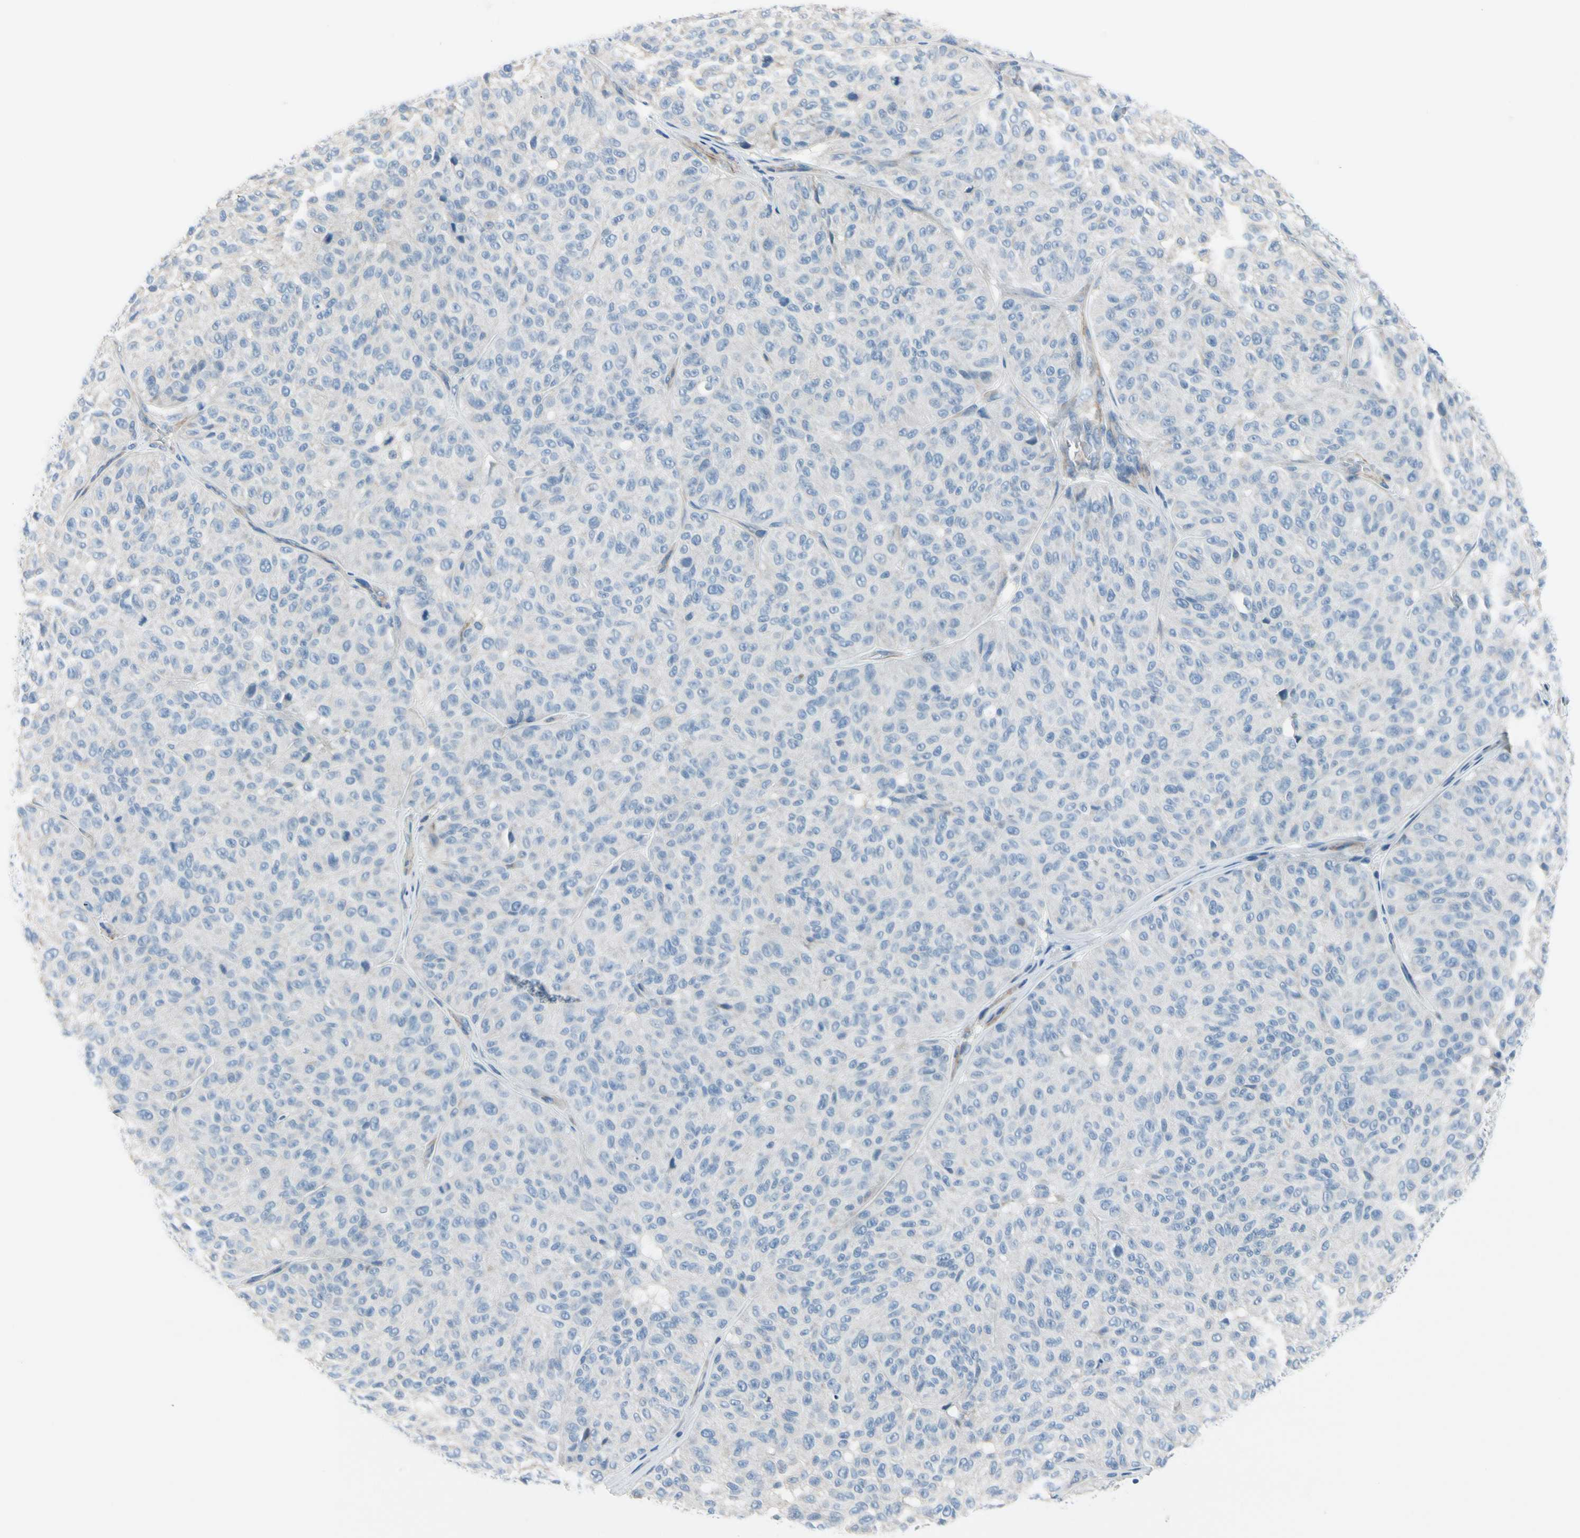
{"staining": {"intensity": "negative", "quantity": "none", "location": "none"}, "tissue": "melanoma", "cell_type": "Tumor cells", "image_type": "cancer", "snomed": [{"axis": "morphology", "description": "Malignant melanoma, NOS"}, {"axis": "topography", "description": "Skin"}], "caption": "IHC photomicrograph of malignant melanoma stained for a protein (brown), which demonstrates no staining in tumor cells.", "gene": "FCER2", "patient": {"sex": "female", "age": 46}}